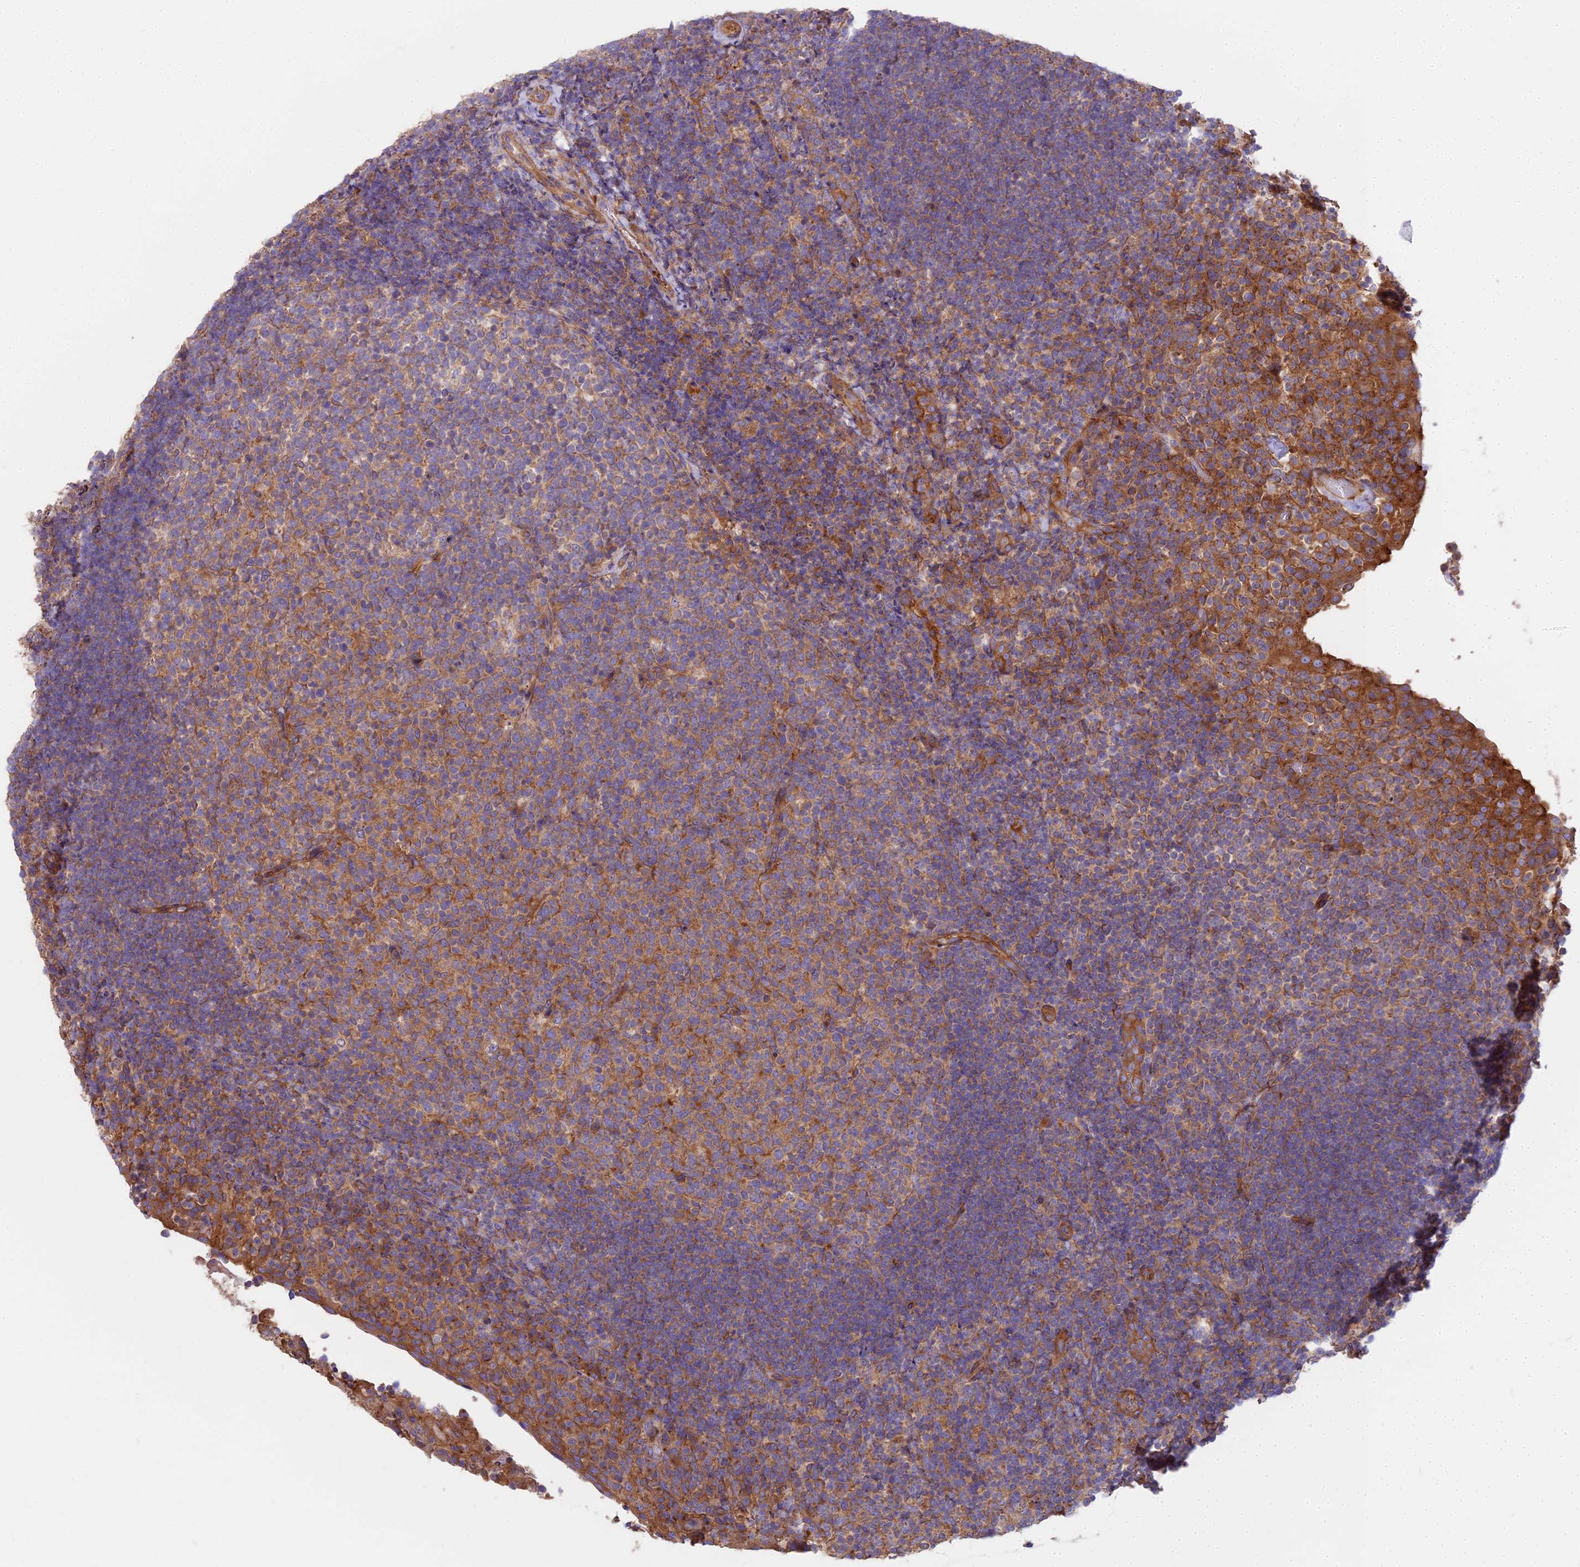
{"staining": {"intensity": "moderate", "quantity": "25%-75%", "location": "cytoplasmic/membranous"}, "tissue": "tonsil", "cell_type": "Germinal center cells", "image_type": "normal", "snomed": [{"axis": "morphology", "description": "Normal tissue, NOS"}, {"axis": "topography", "description": "Tonsil"}], "caption": "This micrograph exhibits immunohistochemistry staining of normal tonsil, with medium moderate cytoplasmic/membranous expression in approximately 25%-75% of germinal center cells.", "gene": "DCTN3", "patient": {"sex": "female", "age": 10}}